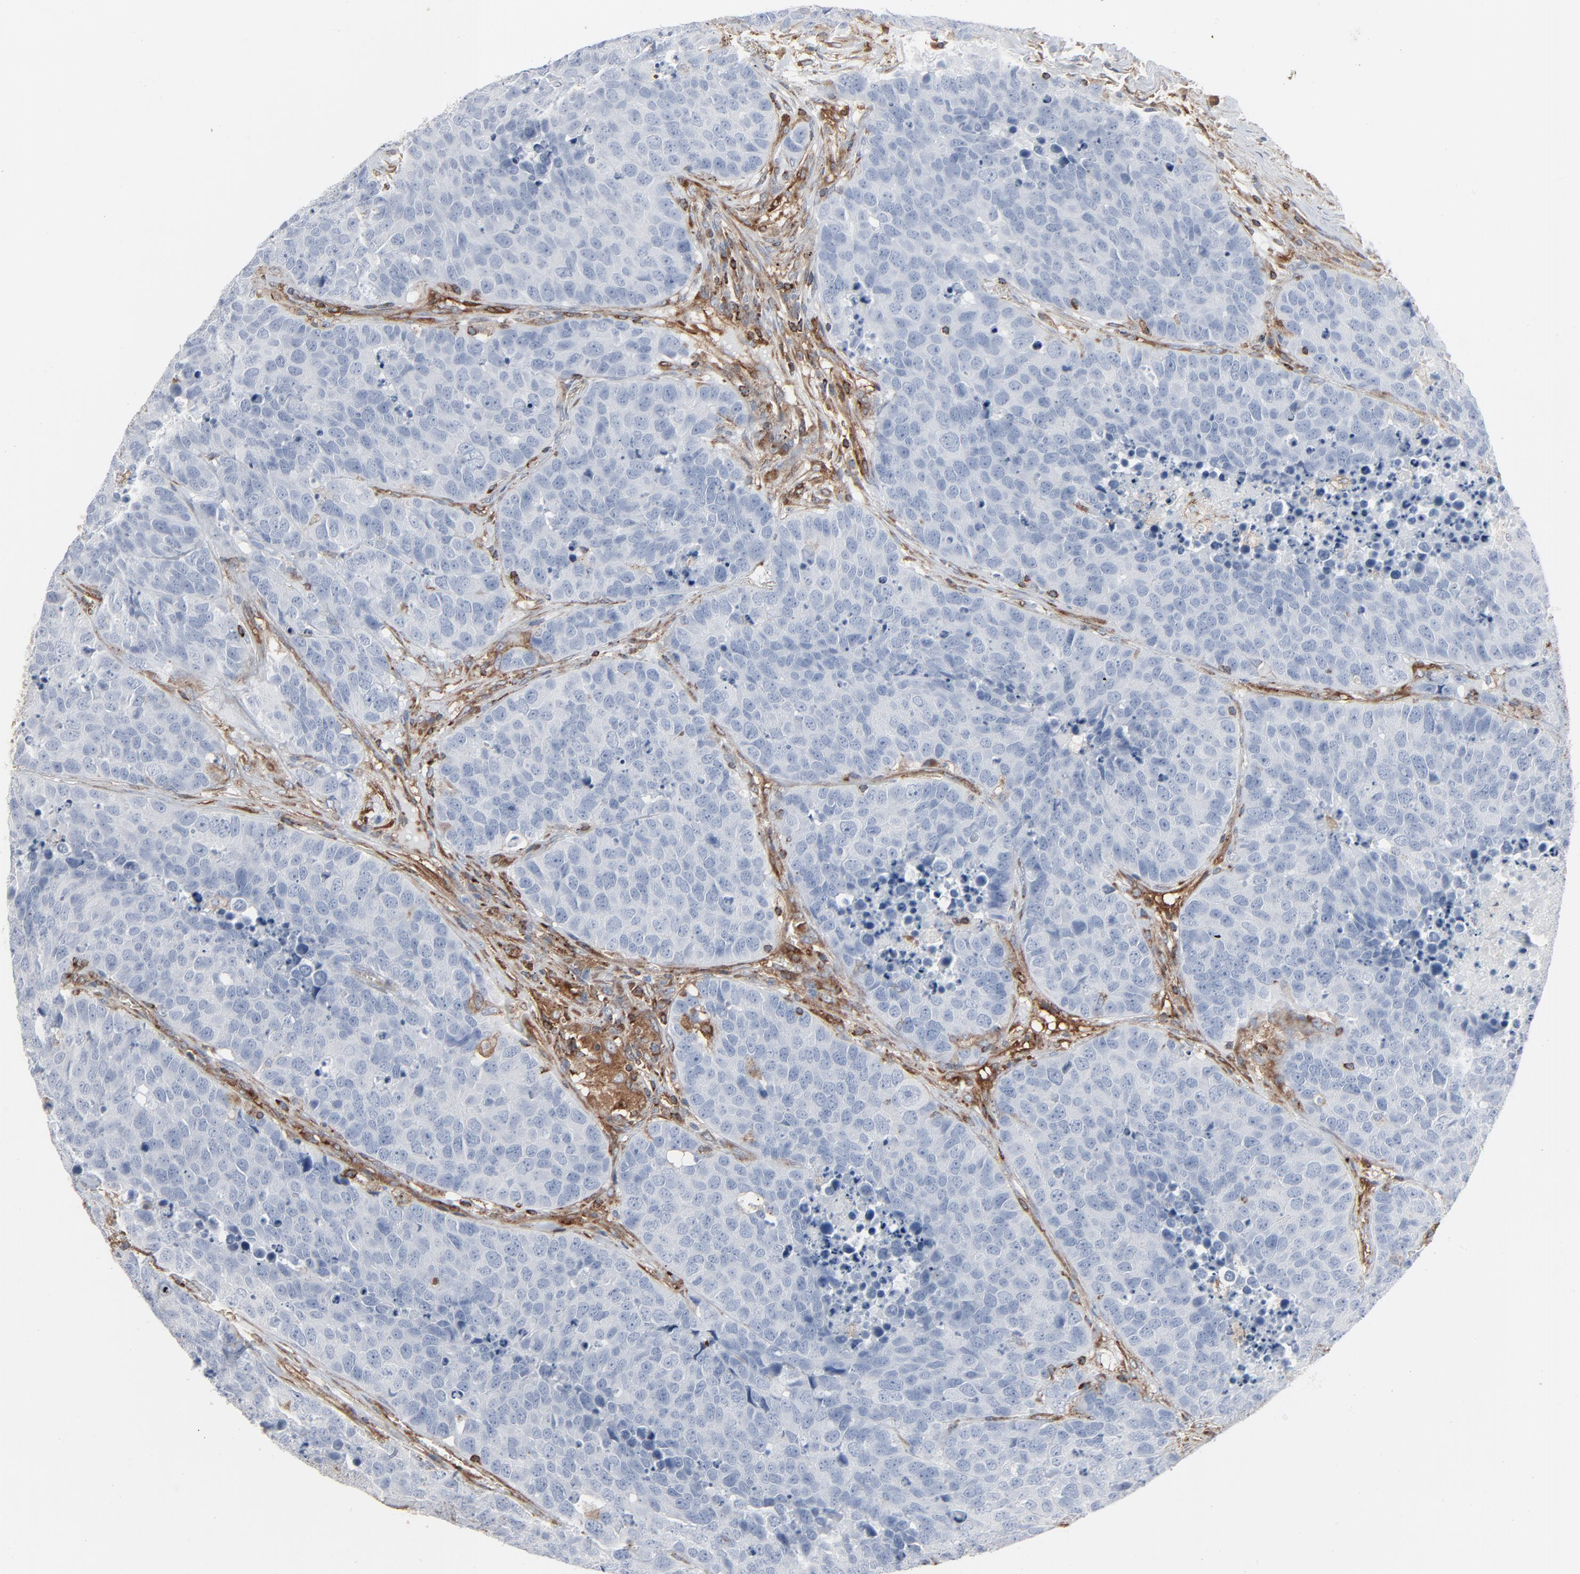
{"staining": {"intensity": "negative", "quantity": "none", "location": "none"}, "tissue": "carcinoid", "cell_type": "Tumor cells", "image_type": "cancer", "snomed": [{"axis": "morphology", "description": "Carcinoid, malignant, NOS"}, {"axis": "topography", "description": "Lung"}], "caption": "Tumor cells are negative for protein expression in human malignant carcinoid.", "gene": "OPTN", "patient": {"sex": "male", "age": 60}}